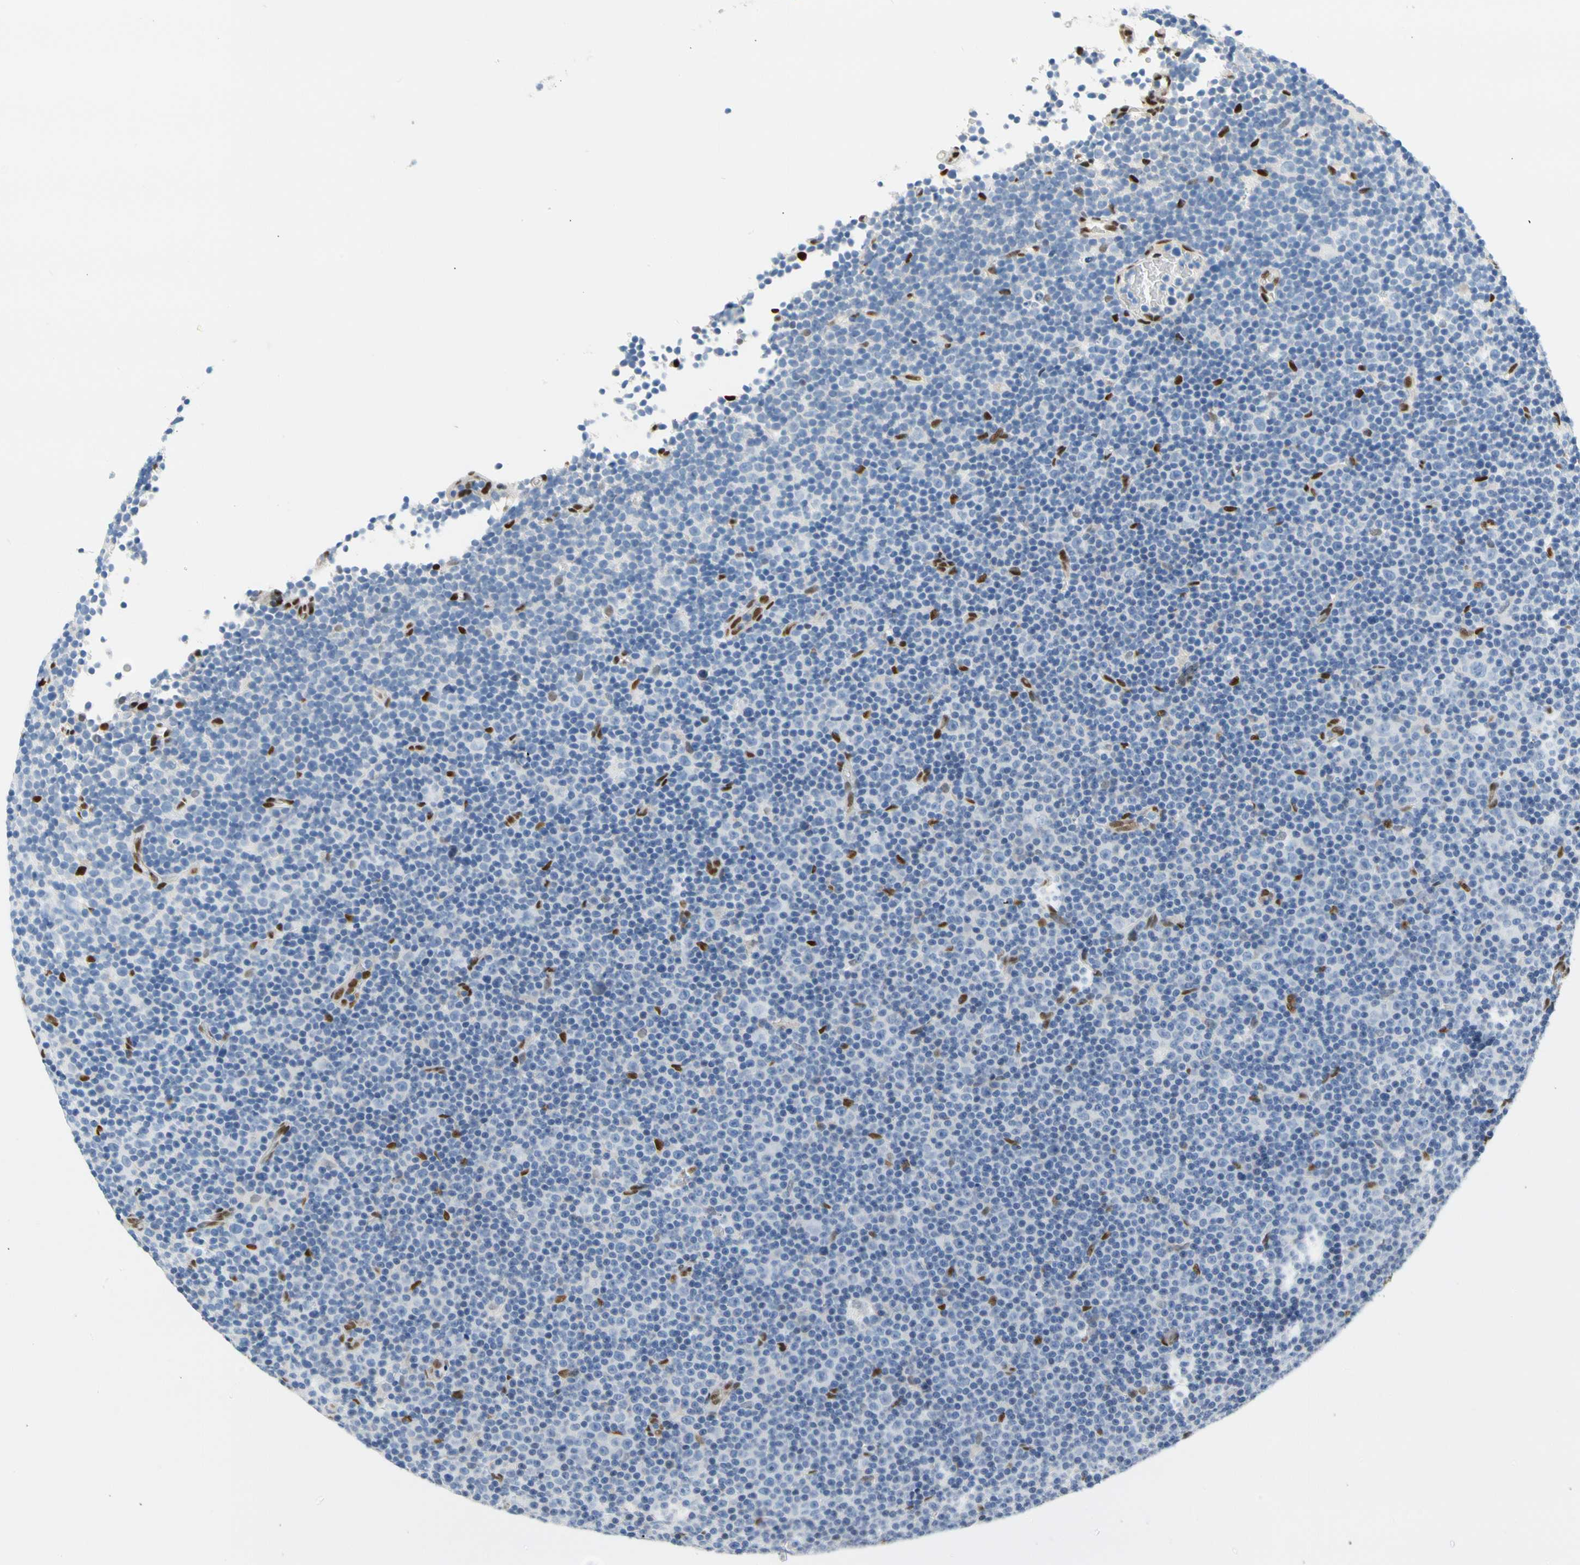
{"staining": {"intensity": "negative", "quantity": "none", "location": "none"}, "tissue": "lymphoma", "cell_type": "Tumor cells", "image_type": "cancer", "snomed": [{"axis": "morphology", "description": "Malignant lymphoma, non-Hodgkin's type, Low grade"}, {"axis": "topography", "description": "Lymph node"}], "caption": "The immunohistochemistry (IHC) micrograph has no significant expression in tumor cells of lymphoma tissue.", "gene": "NFIA", "patient": {"sex": "female", "age": 67}}